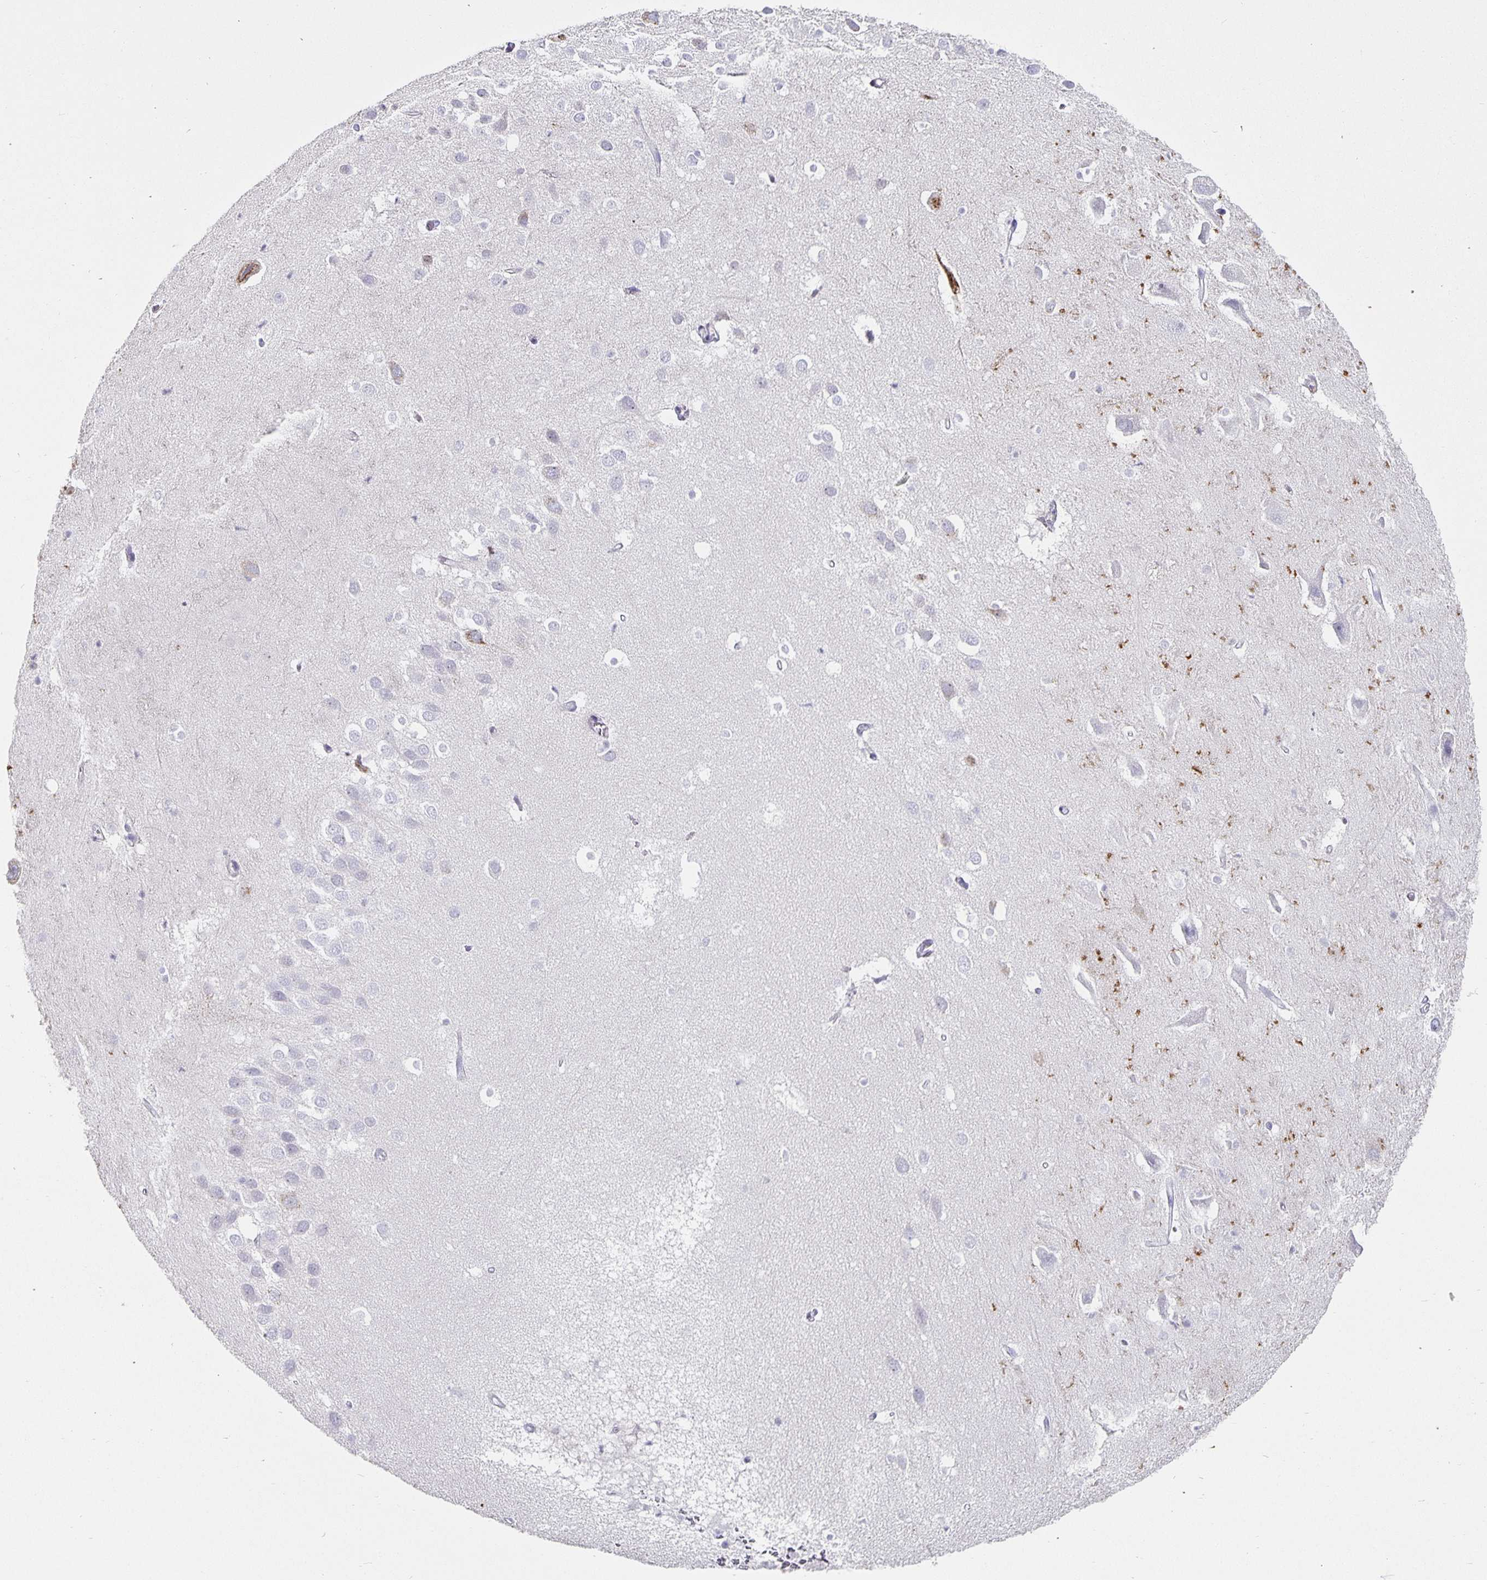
{"staining": {"intensity": "negative", "quantity": "none", "location": "none"}, "tissue": "hippocampus", "cell_type": "Glial cells", "image_type": "normal", "snomed": [{"axis": "morphology", "description": "Normal tissue, NOS"}, {"axis": "topography", "description": "Hippocampus"}], "caption": "Glial cells are negative for protein expression in unremarkable human hippocampus. Brightfield microscopy of immunohistochemistry (IHC) stained with DAB (brown) and hematoxylin (blue), captured at high magnification.", "gene": "CHGA", "patient": {"sex": "male", "age": 26}}